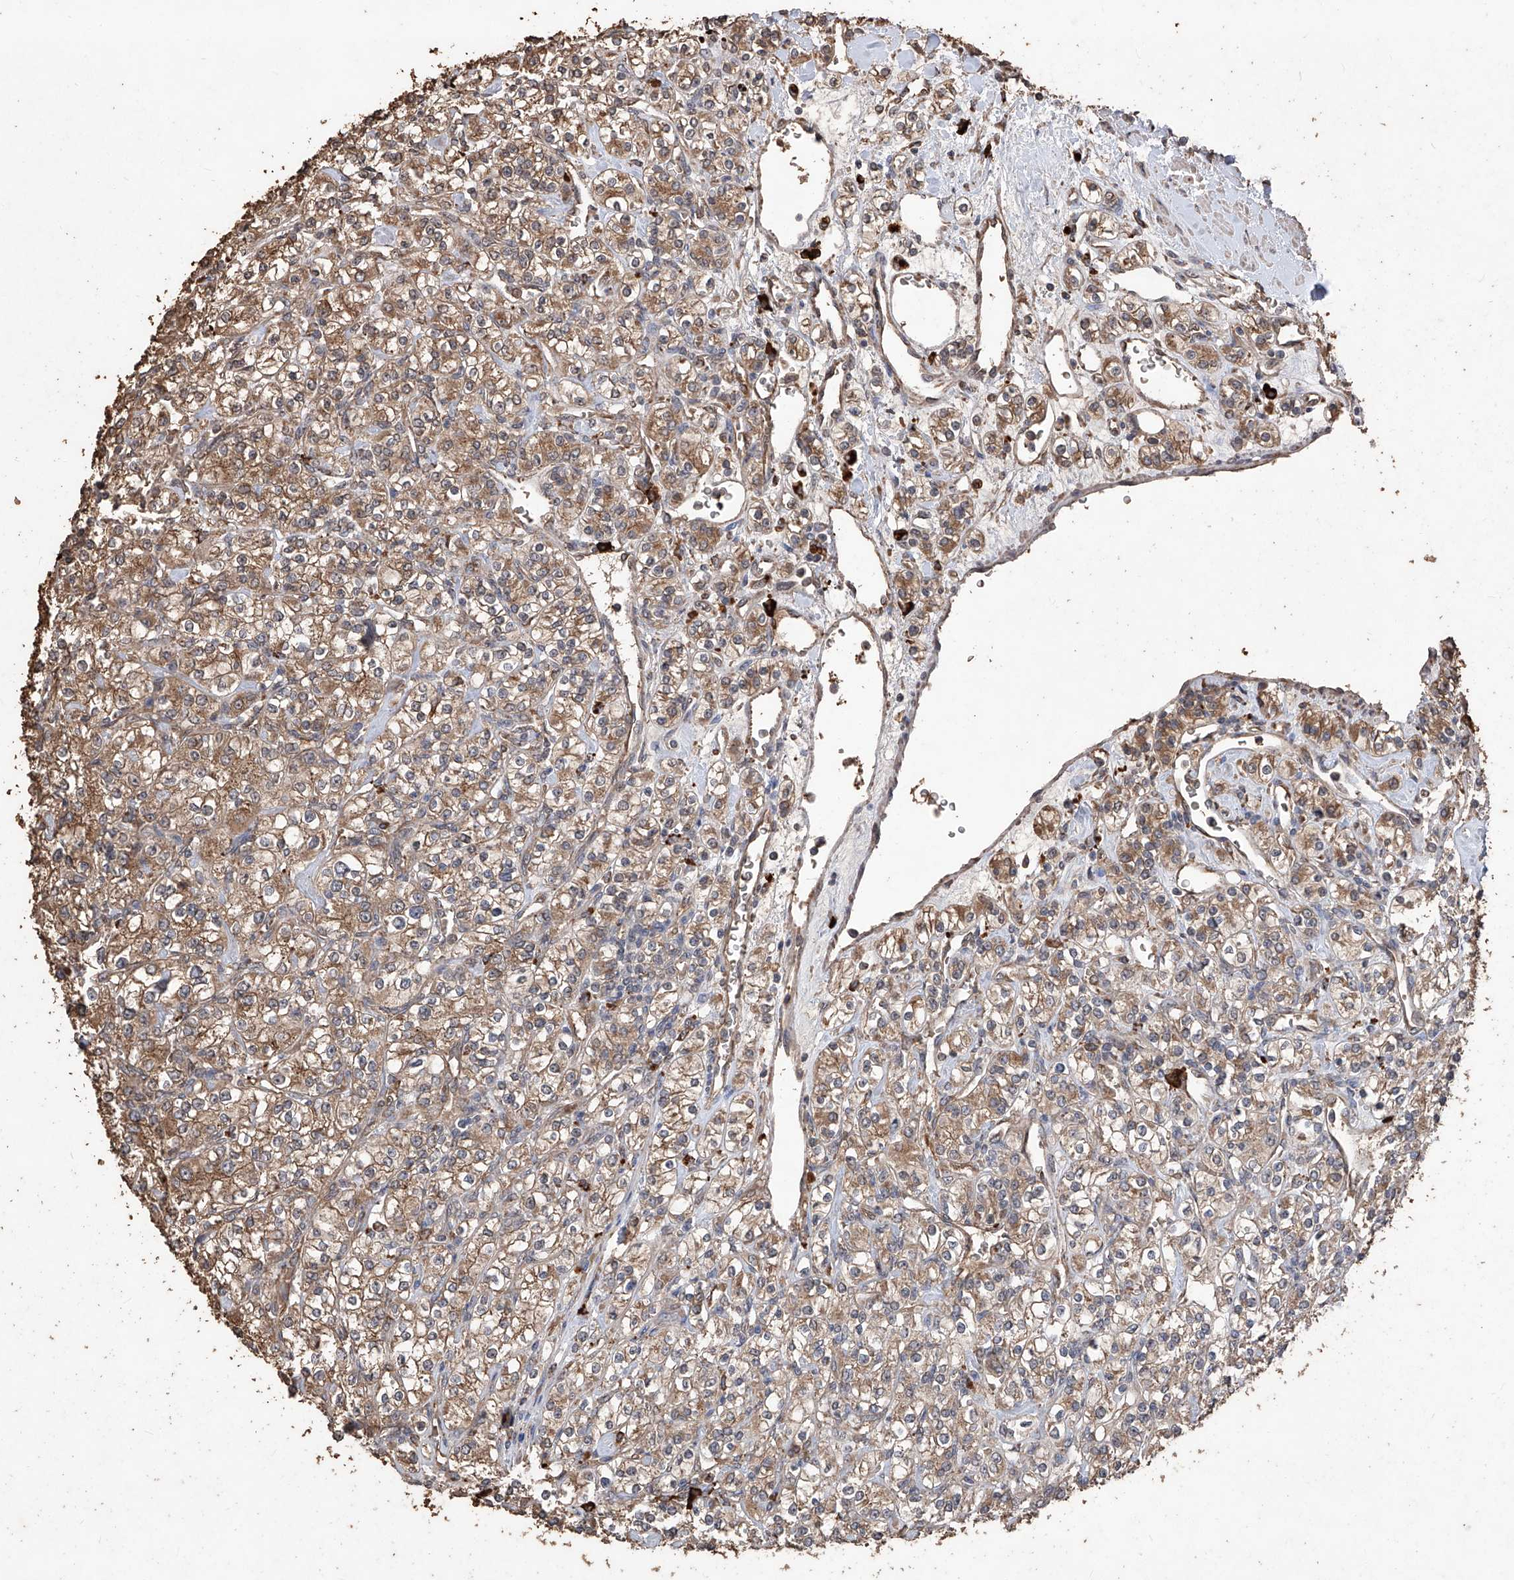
{"staining": {"intensity": "weak", "quantity": ">75%", "location": "cytoplasmic/membranous"}, "tissue": "renal cancer", "cell_type": "Tumor cells", "image_type": "cancer", "snomed": [{"axis": "morphology", "description": "Adenocarcinoma, NOS"}, {"axis": "topography", "description": "Kidney"}], "caption": "Renal cancer stained for a protein demonstrates weak cytoplasmic/membranous positivity in tumor cells. Immunohistochemistry stains the protein in brown and the nuclei are stained blue.", "gene": "EML1", "patient": {"sex": "male", "age": 77}}